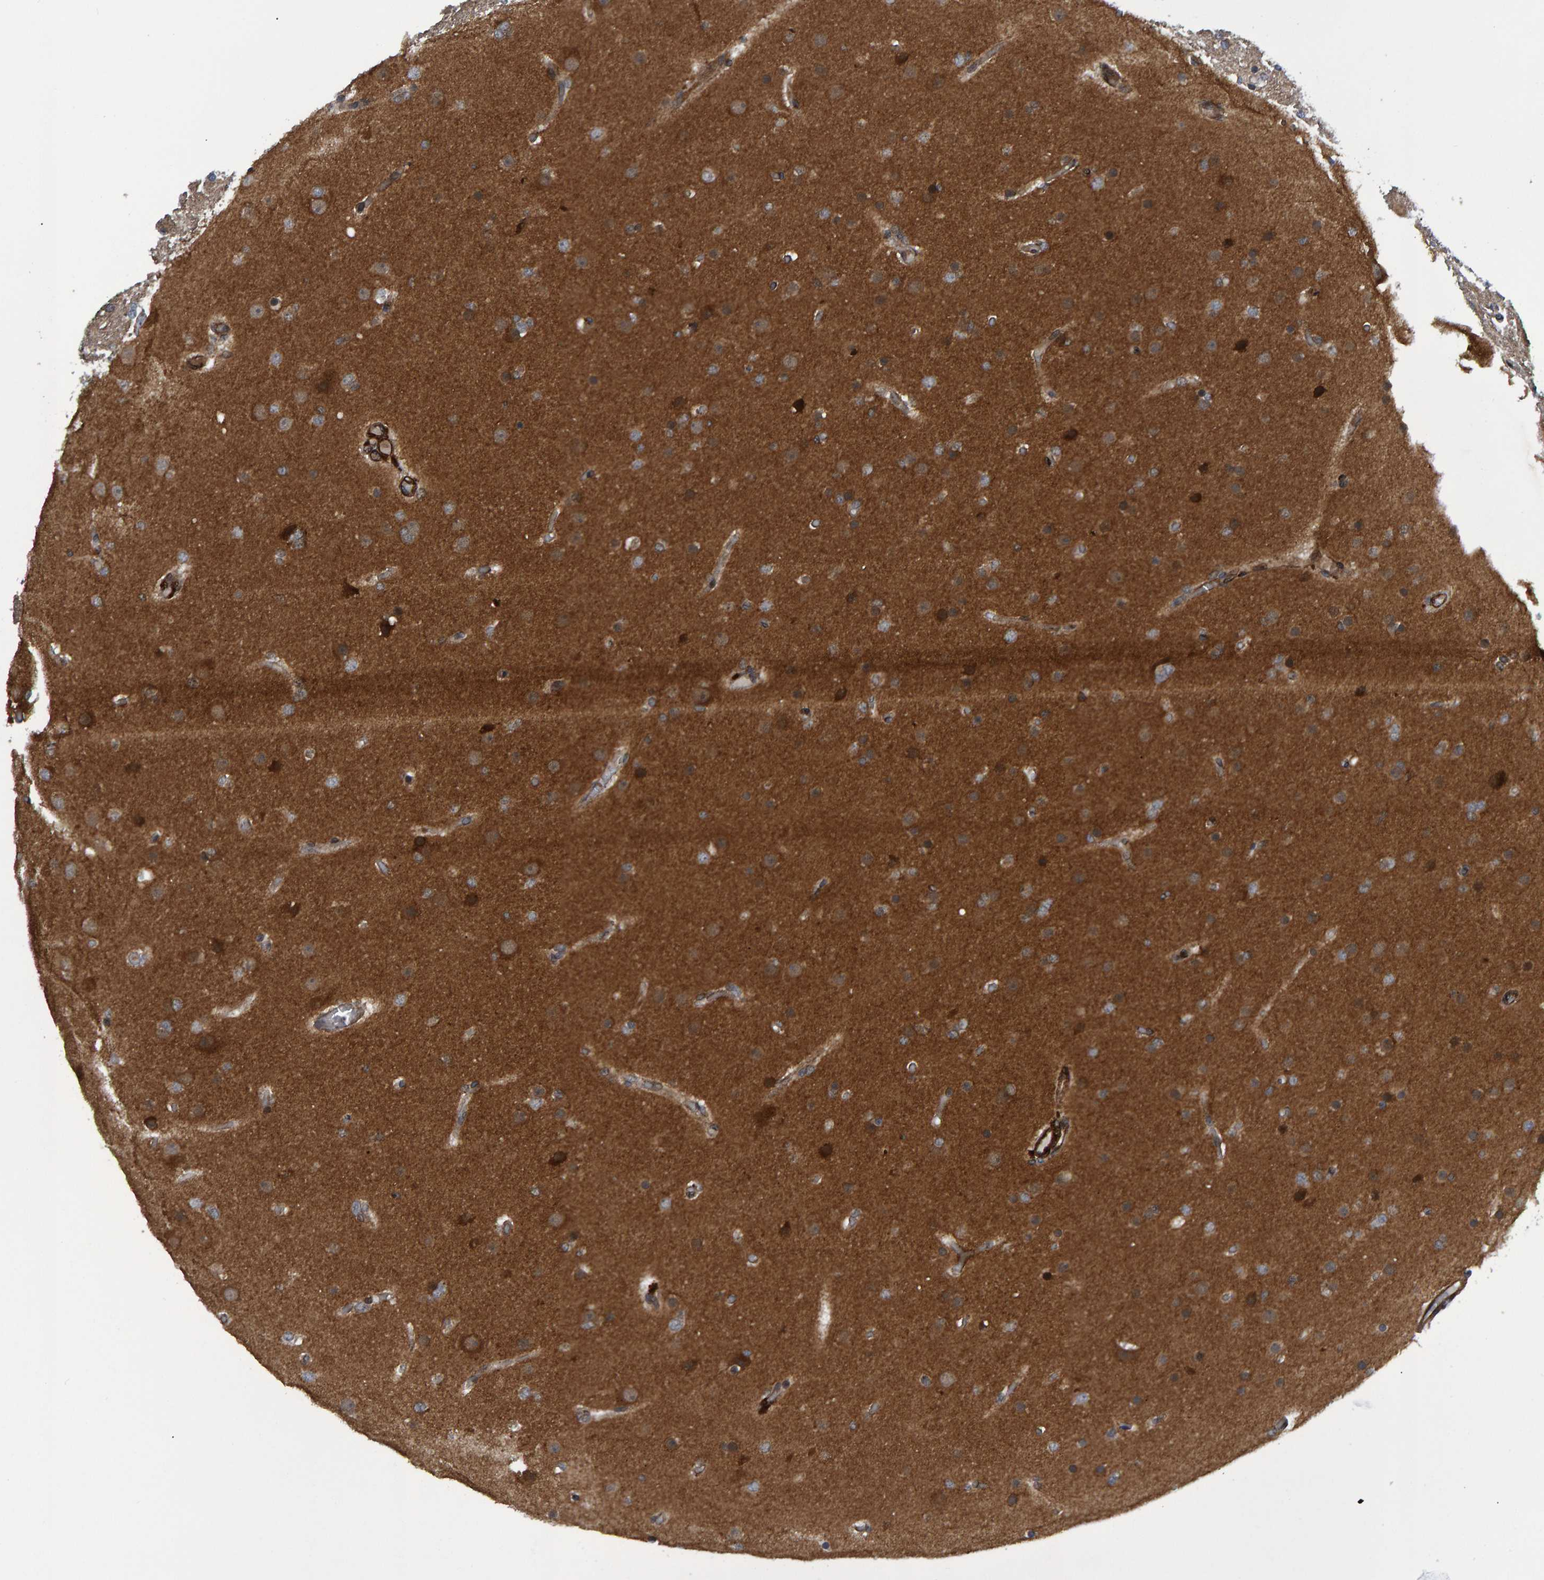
{"staining": {"intensity": "moderate", "quantity": ">75%", "location": "cytoplasmic/membranous"}, "tissue": "glioma", "cell_type": "Tumor cells", "image_type": "cancer", "snomed": [{"axis": "morphology", "description": "Glioma, malignant, High grade"}, {"axis": "topography", "description": "Cerebral cortex"}], "caption": "Protein expression analysis of malignant high-grade glioma displays moderate cytoplasmic/membranous positivity in about >75% of tumor cells. (DAB (3,3'-diaminobenzidine) = brown stain, brightfield microscopy at high magnification).", "gene": "ATP6V1H", "patient": {"sex": "female", "age": 36}}